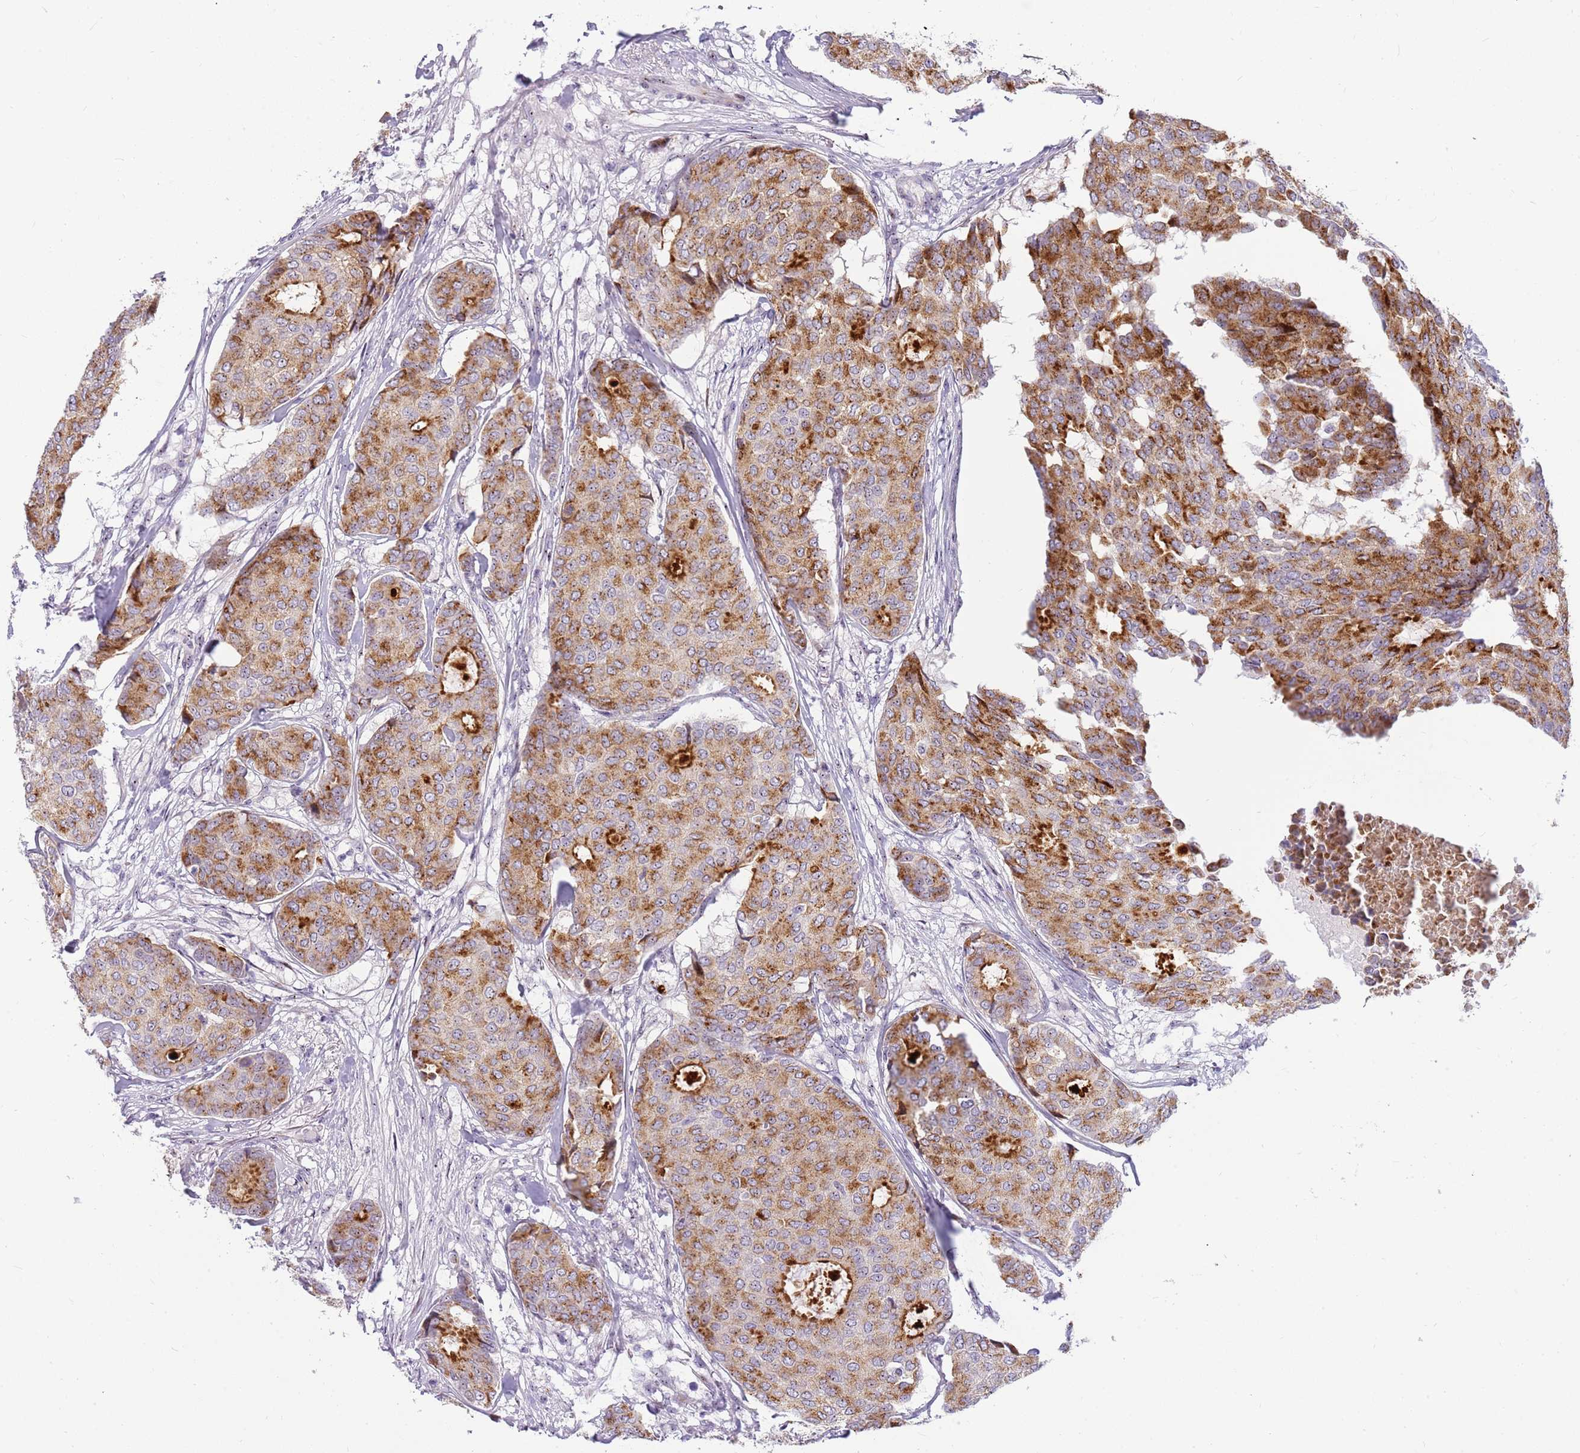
{"staining": {"intensity": "moderate", "quantity": ">75%", "location": "cytoplasmic/membranous"}, "tissue": "breast cancer", "cell_type": "Tumor cells", "image_type": "cancer", "snomed": [{"axis": "morphology", "description": "Duct carcinoma"}, {"axis": "topography", "description": "Breast"}], "caption": "Immunohistochemistry (IHC) histopathology image of neoplastic tissue: human breast cancer (intraductal carcinoma) stained using immunohistochemistry (IHC) shows medium levels of moderate protein expression localized specifically in the cytoplasmic/membranous of tumor cells, appearing as a cytoplasmic/membranous brown color.", "gene": "DNAJA3", "patient": {"sex": "female", "age": 75}}